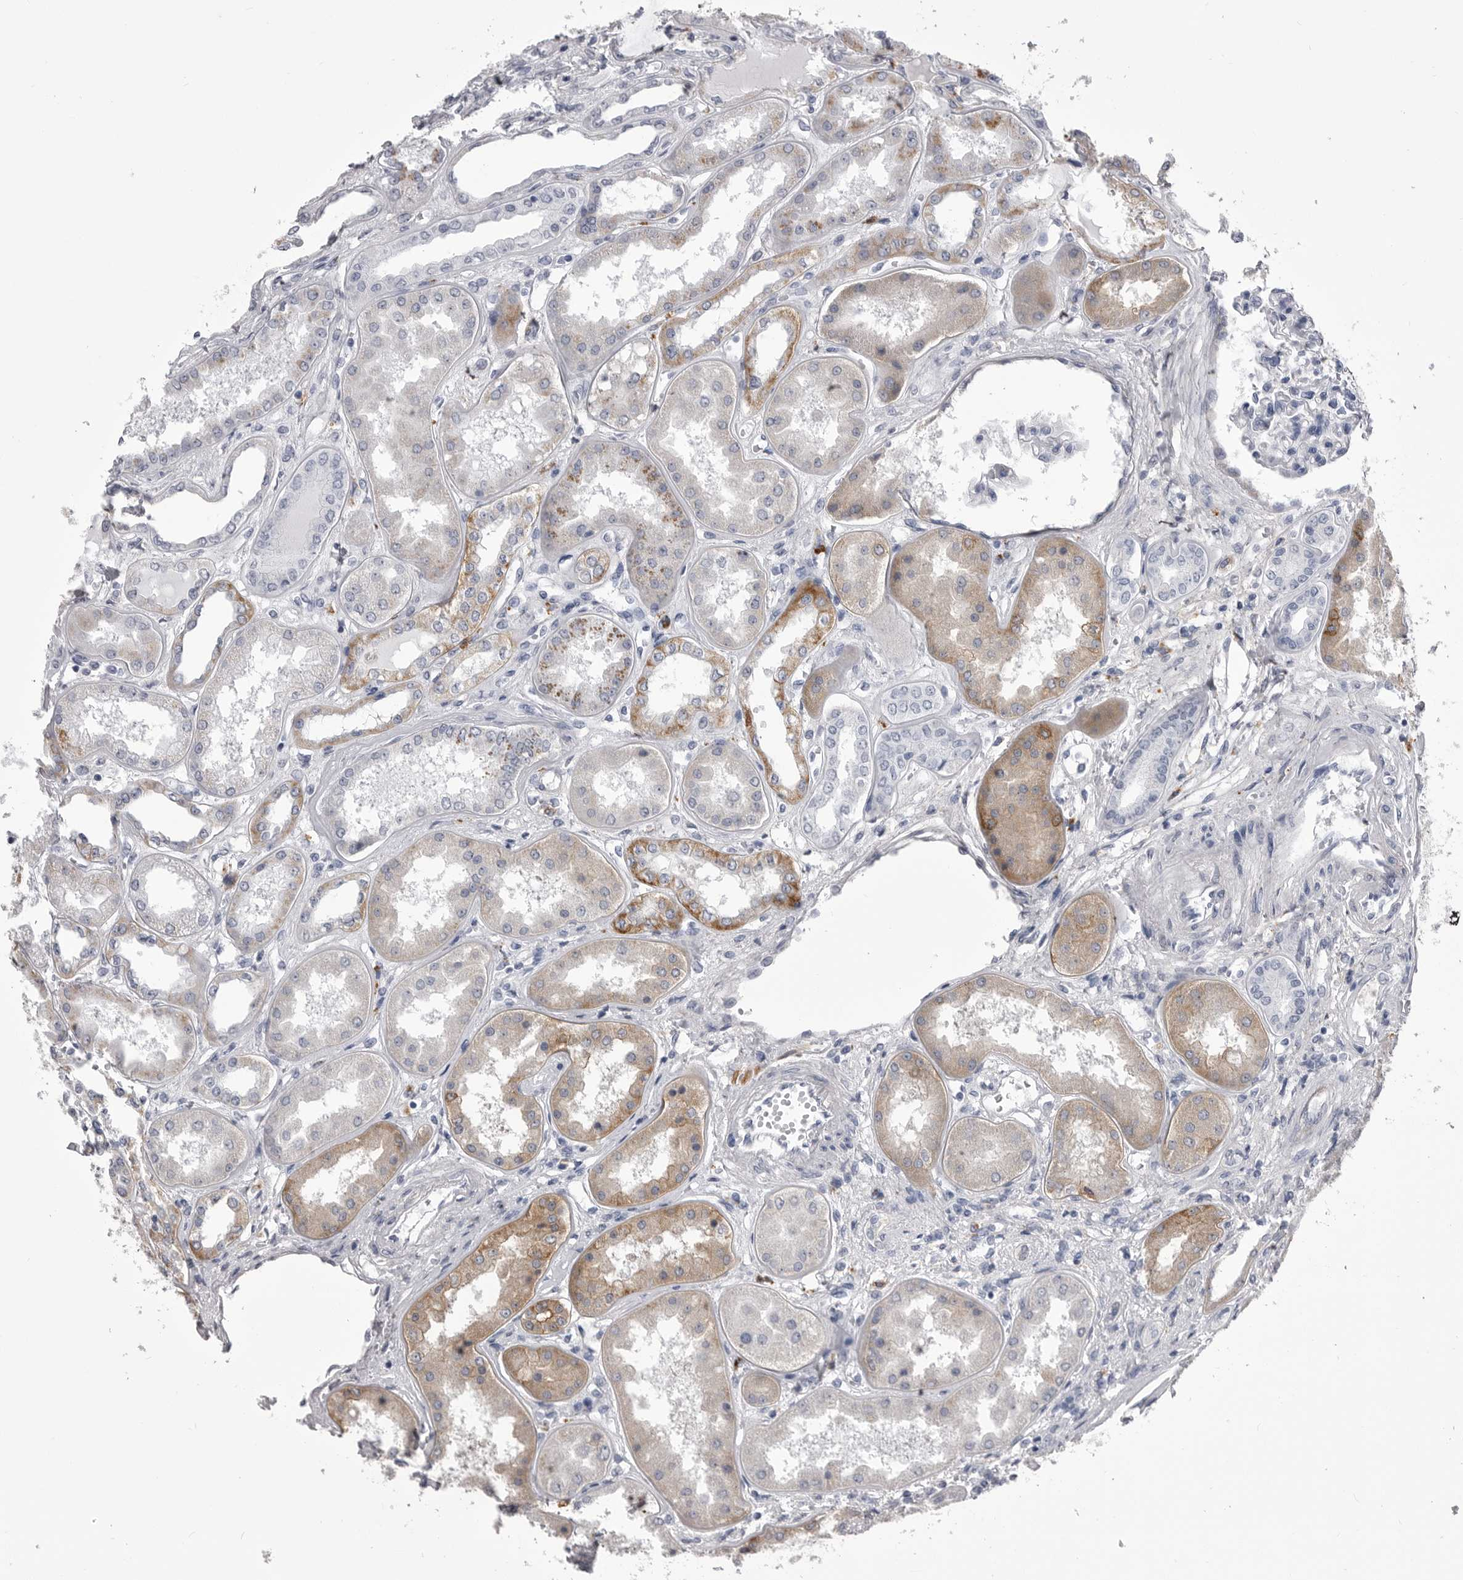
{"staining": {"intensity": "negative", "quantity": "none", "location": "none"}, "tissue": "kidney", "cell_type": "Cells in glomeruli", "image_type": "normal", "snomed": [{"axis": "morphology", "description": "Normal tissue, NOS"}, {"axis": "topography", "description": "Kidney"}], "caption": "The histopathology image exhibits no significant staining in cells in glomeruli of kidney.", "gene": "ANK2", "patient": {"sex": "female", "age": 56}}